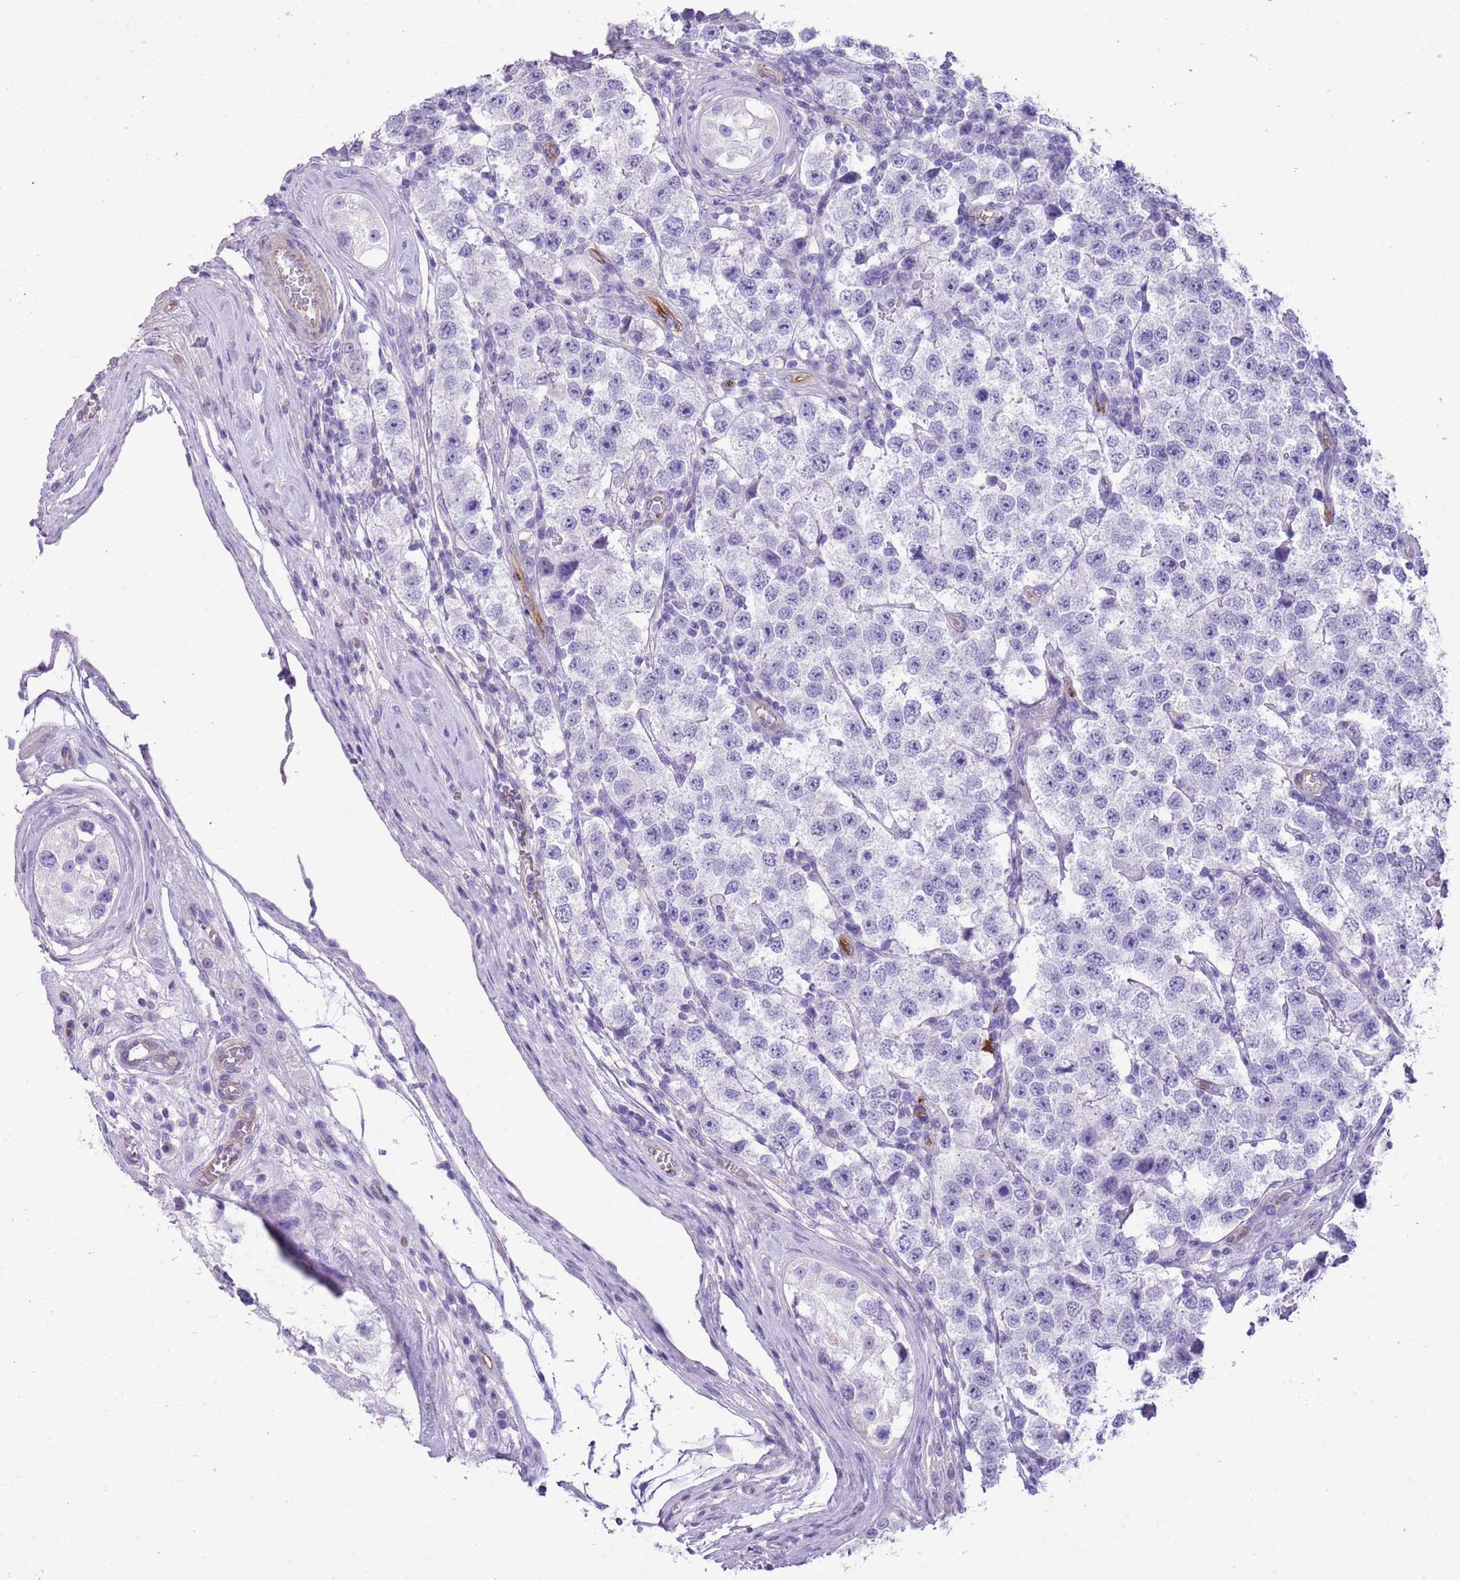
{"staining": {"intensity": "negative", "quantity": "none", "location": "none"}, "tissue": "testis cancer", "cell_type": "Tumor cells", "image_type": "cancer", "snomed": [{"axis": "morphology", "description": "Seminoma, NOS"}, {"axis": "topography", "description": "Testis"}], "caption": "Tumor cells are negative for brown protein staining in testis cancer (seminoma). The staining is performed using DAB (3,3'-diaminobenzidine) brown chromogen with nuclei counter-stained in using hematoxylin.", "gene": "TSGA13", "patient": {"sex": "male", "age": 34}}